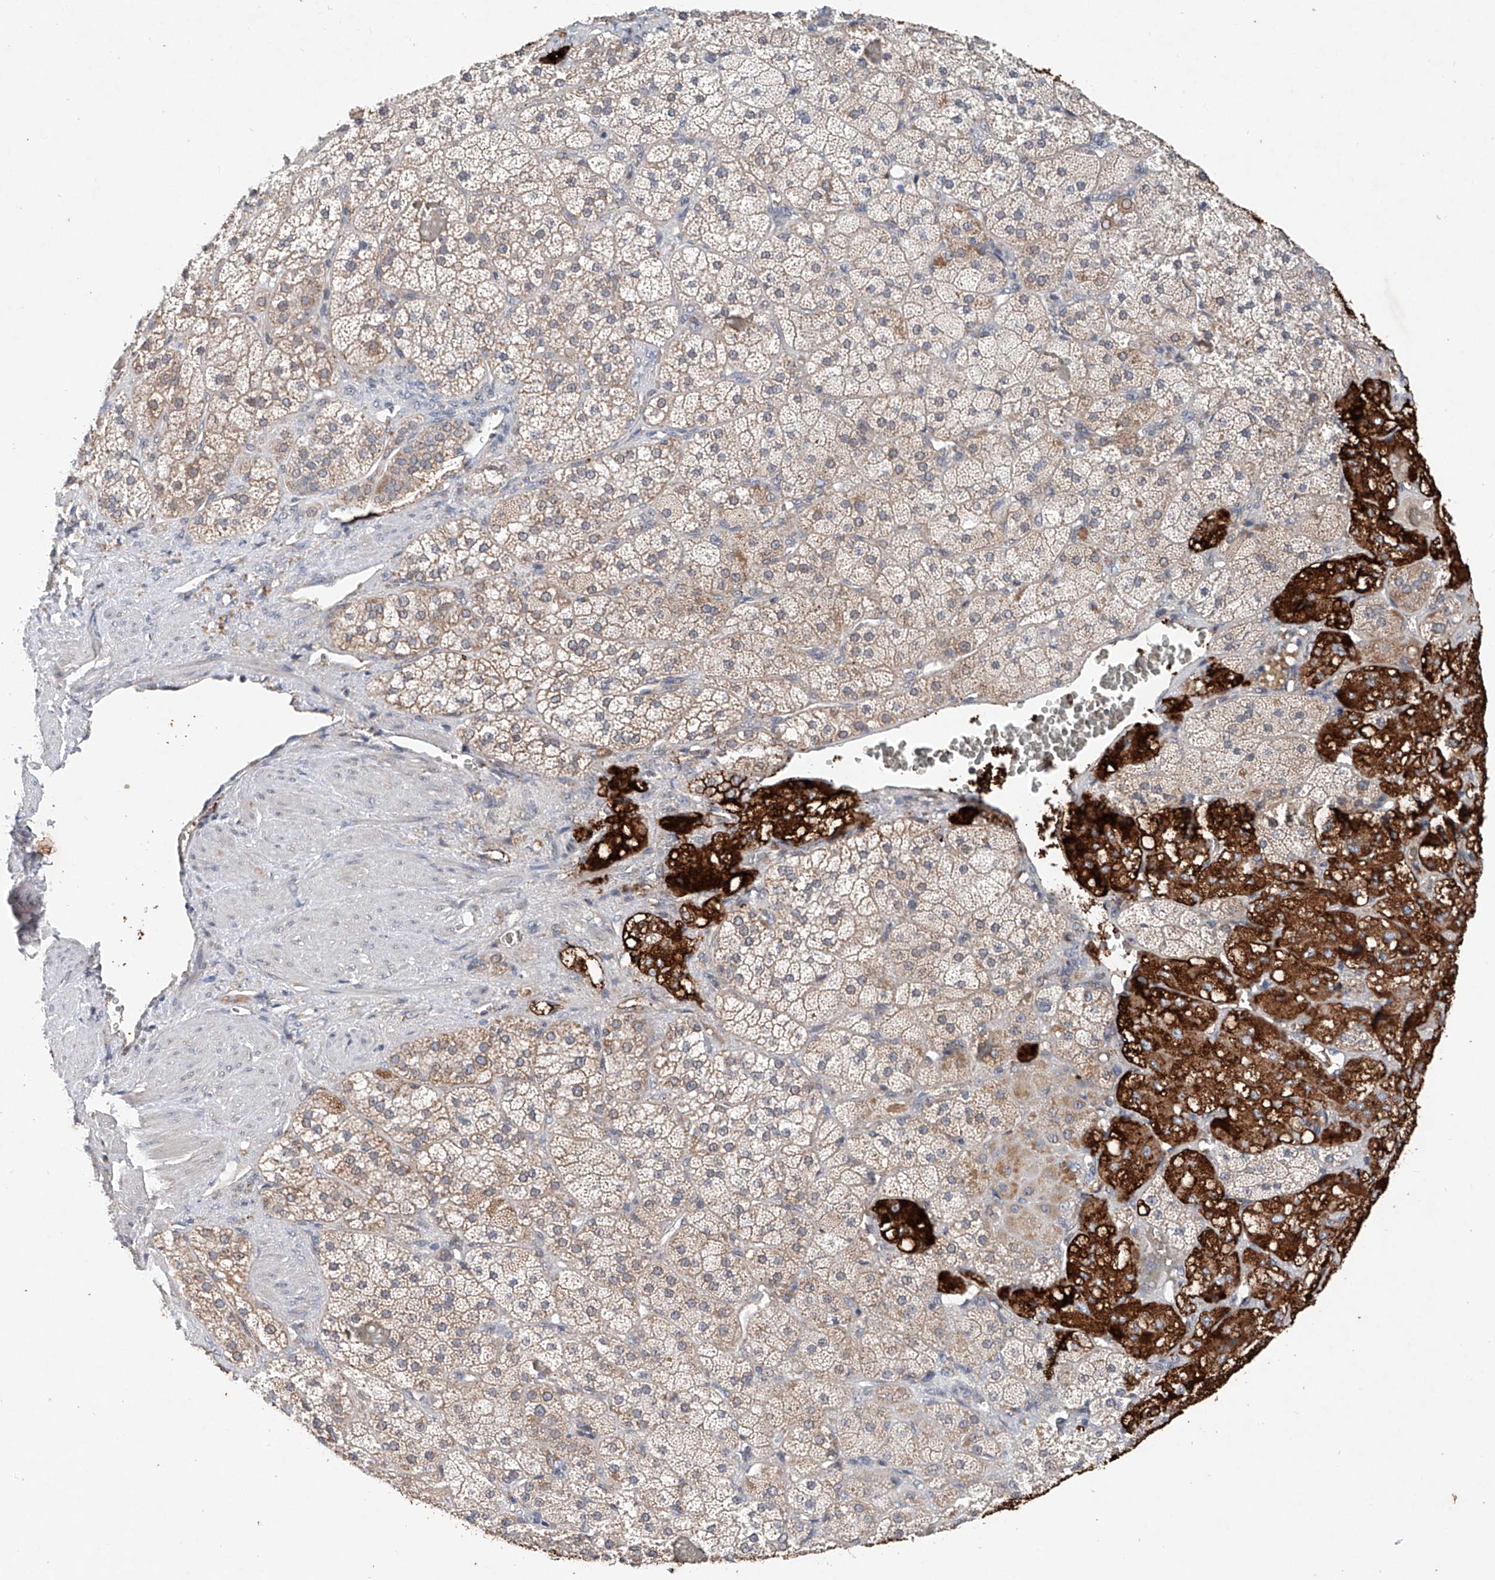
{"staining": {"intensity": "strong", "quantity": "<25%", "location": "cytoplasmic/membranous"}, "tissue": "adrenal gland", "cell_type": "Glandular cells", "image_type": "normal", "snomed": [{"axis": "morphology", "description": "Normal tissue, NOS"}, {"axis": "topography", "description": "Adrenal gland"}], "caption": "Immunohistochemistry (IHC) staining of normal adrenal gland, which demonstrates medium levels of strong cytoplasmic/membranous staining in approximately <25% of glandular cells indicating strong cytoplasmic/membranous protein positivity. The staining was performed using DAB (3,3'-diaminobenzidine) (brown) for protein detection and nuclei were counterstained in hematoxylin (blue).", "gene": "FASTK", "patient": {"sex": "male", "age": 57}}